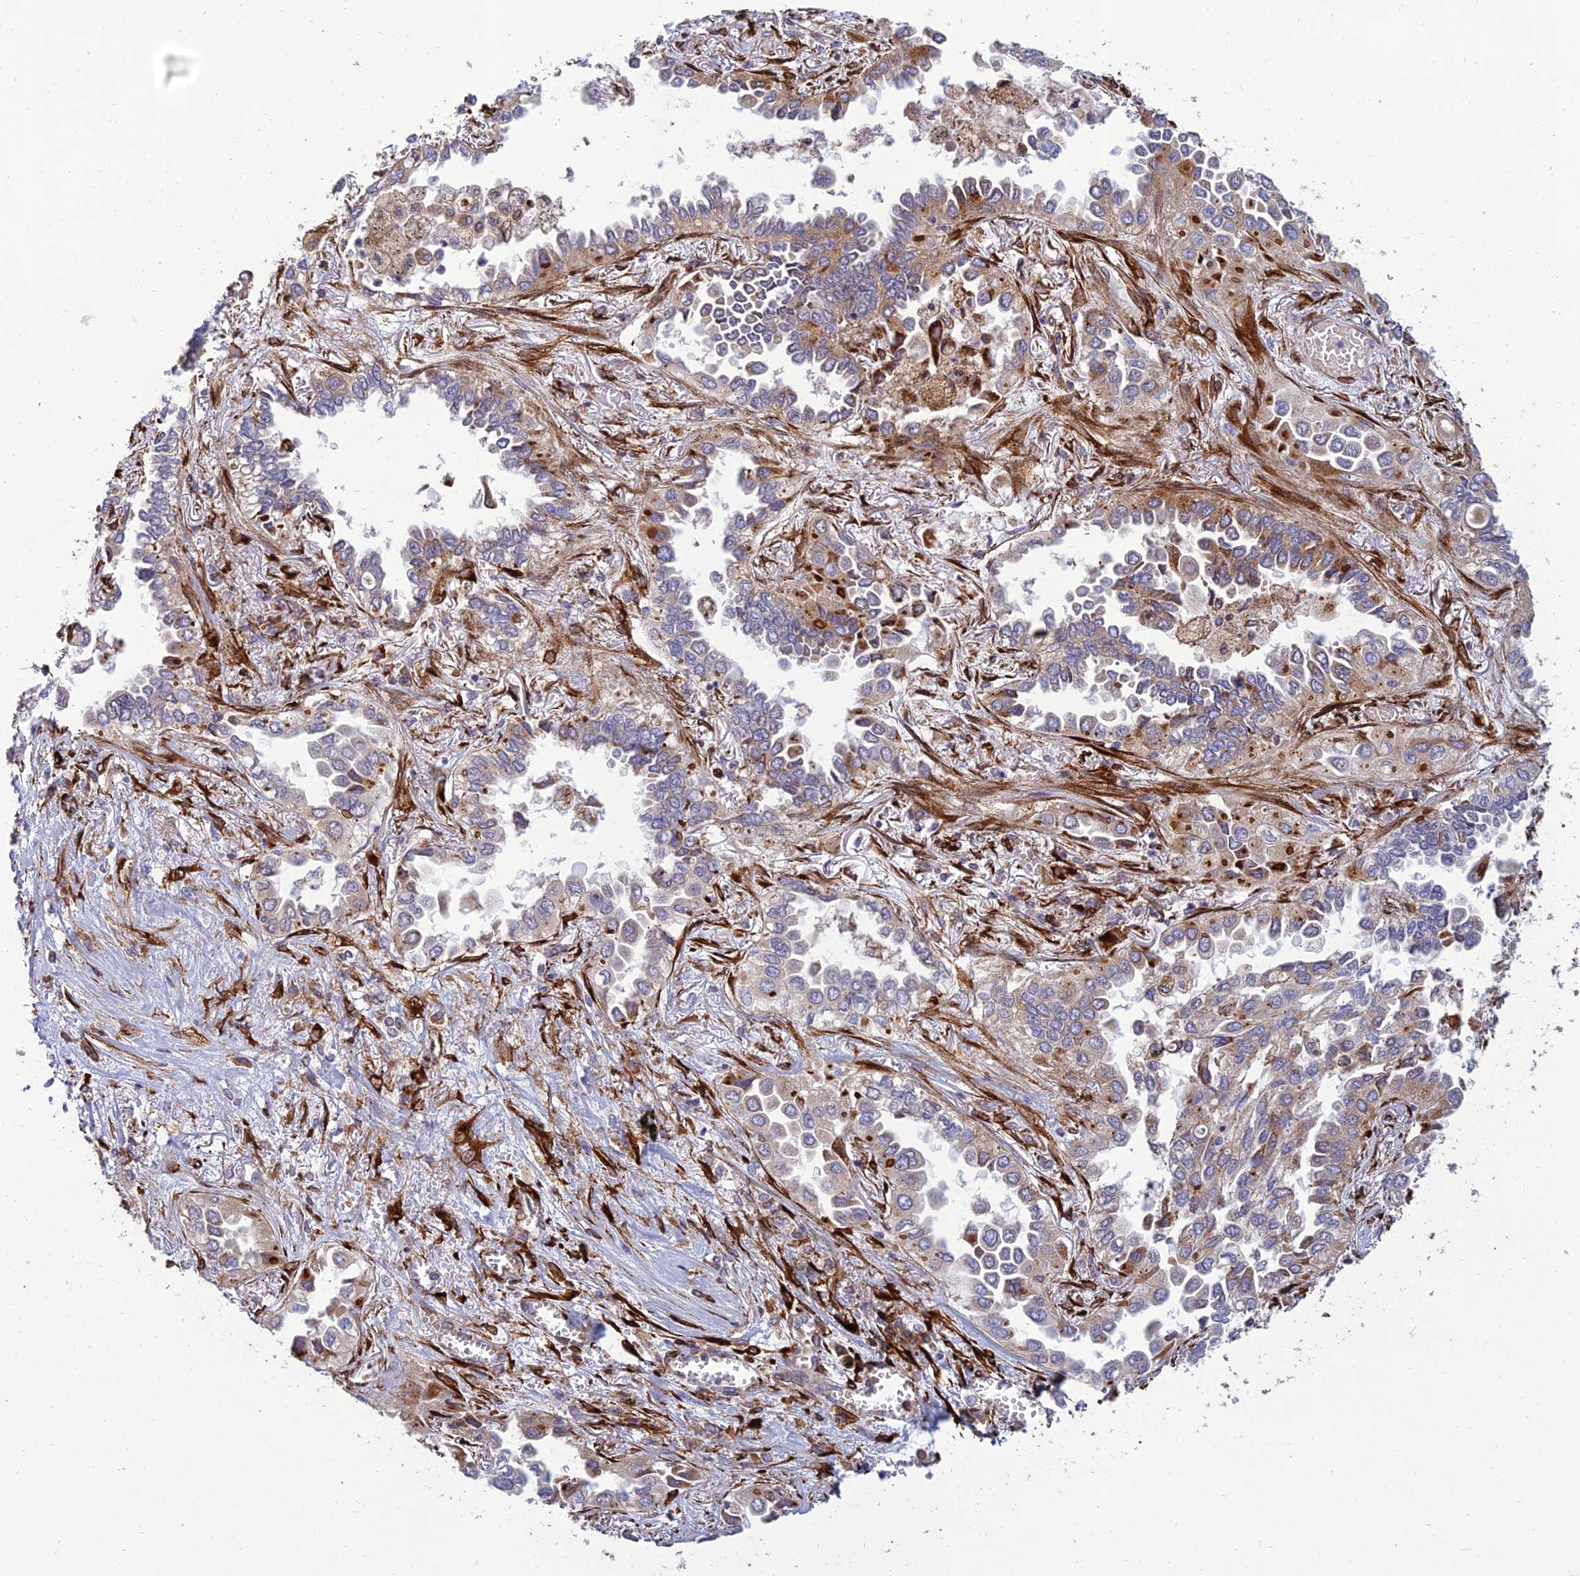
{"staining": {"intensity": "weak", "quantity": "25%-75%", "location": "cytoplasmic/membranous"}, "tissue": "lung cancer", "cell_type": "Tumor cells", "image_type": "cancer", "snomed": [{"axis": "morphology", "description": "Adenocarcinoma, NOS"}, {"axis": "topography", "description": "Lung"}], "caption": "Human lung cancer (adenocarcinoma) stained for a protein (brown) exhibits weak cytoplasmic/membranous positive positivity in approximately 25%-75% of tumor cells.", "gene": "RCN3", "patient": {"sex": "female", "age": 76}}